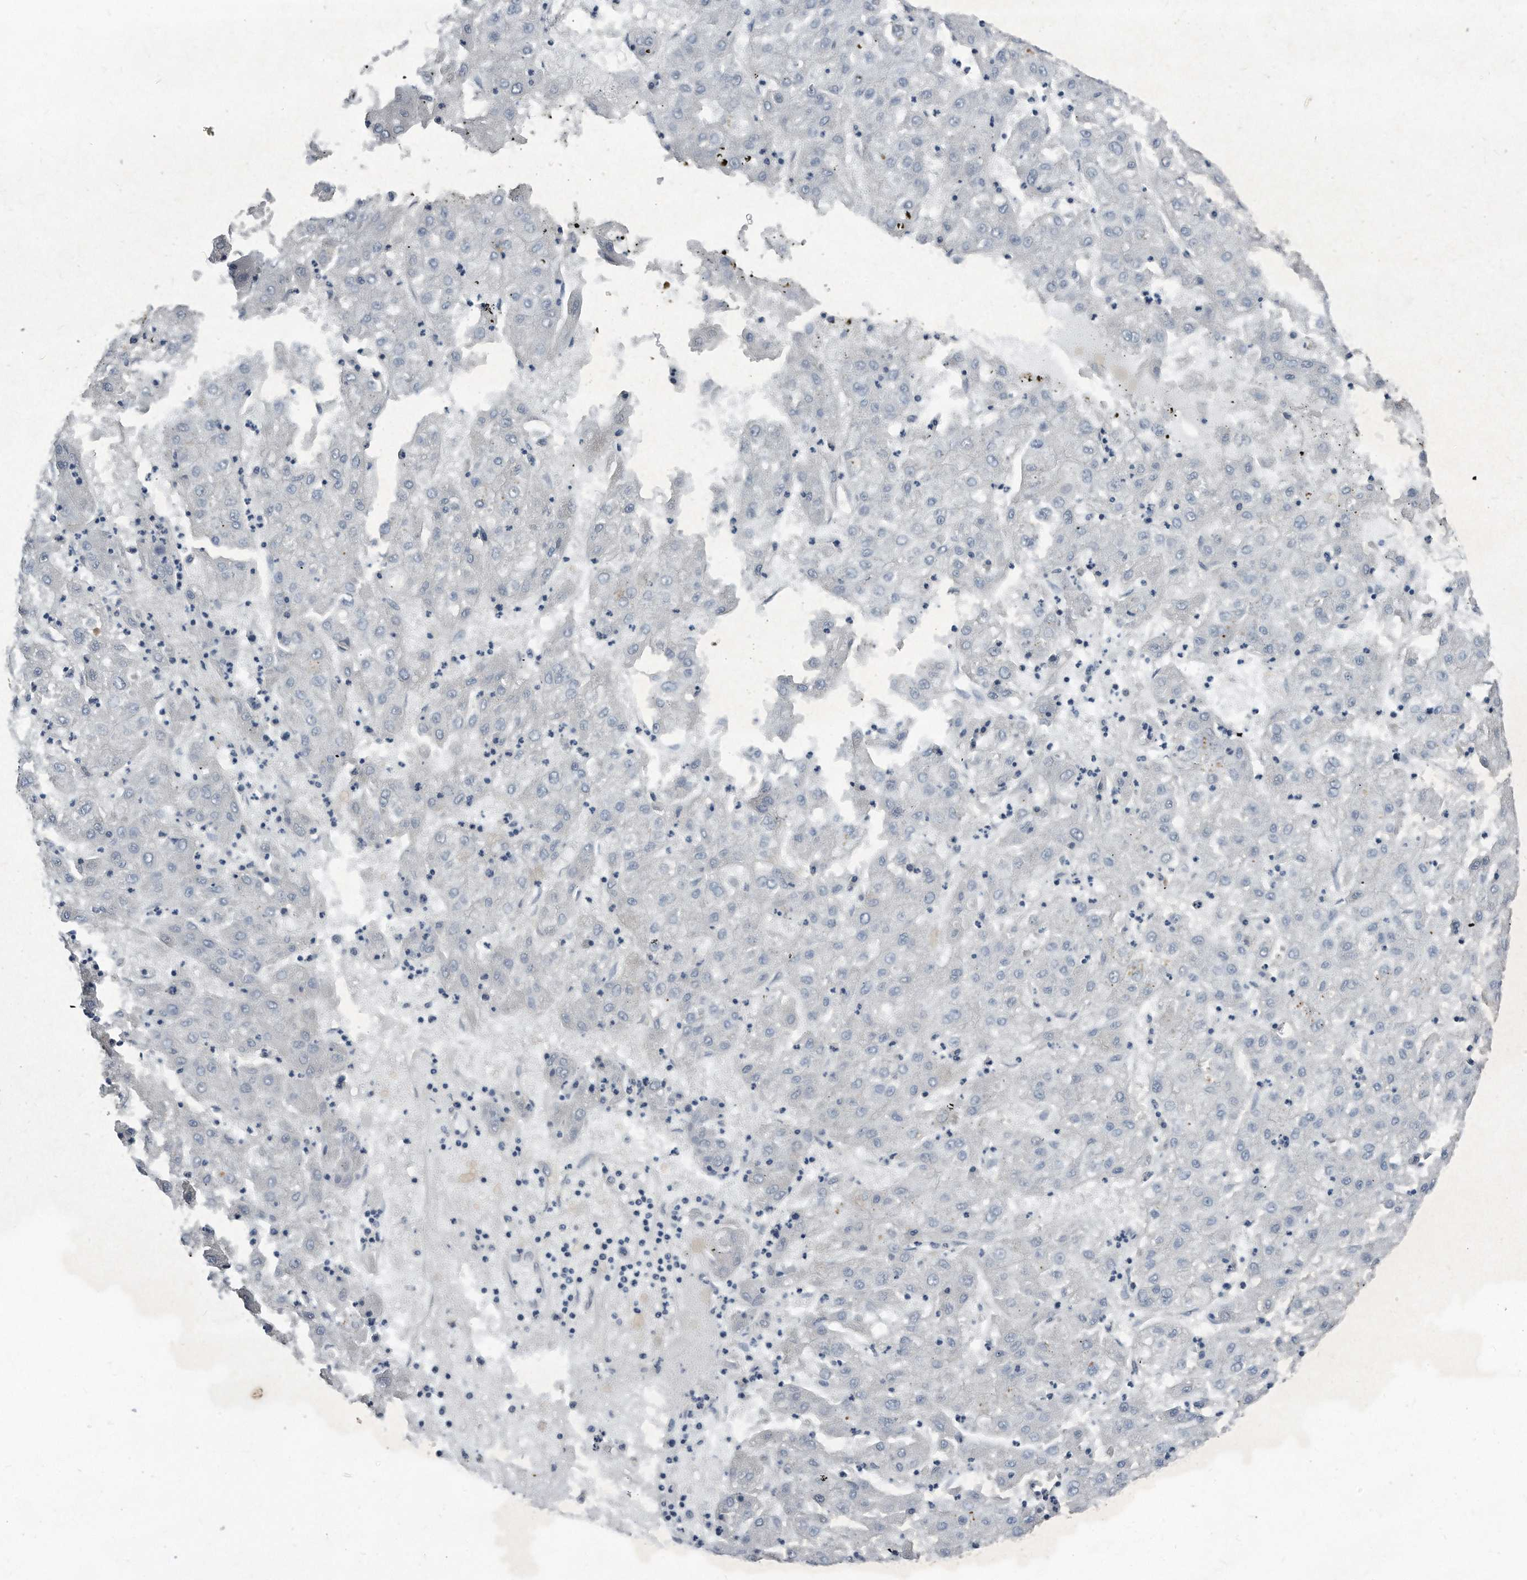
{"staining": {"intensity": "negative", "quantity": "none", "location": "none"}, "tissue": "liver cancer", "cell_type": "Tumor cells", "image_type": "cancer", "snomed": [{"axis": "morphology", "description": "Carcinoma, Hepatocellular, NOS"}, {"axis": "topography", "description": "Liver"}], "caption": "Protein analysis of liver hepatocellular carcinoma shows no significant positivity in tumor cells. The staining was performed using DAB (3,3'-diaminobenzidine) to visualize the protein expression in brown, while the nuclei were stained in blue with hematoxylin (Magnification: 20x).", "gene": "MAP2K6", "patient": {"sex": "male", "age": 72}}